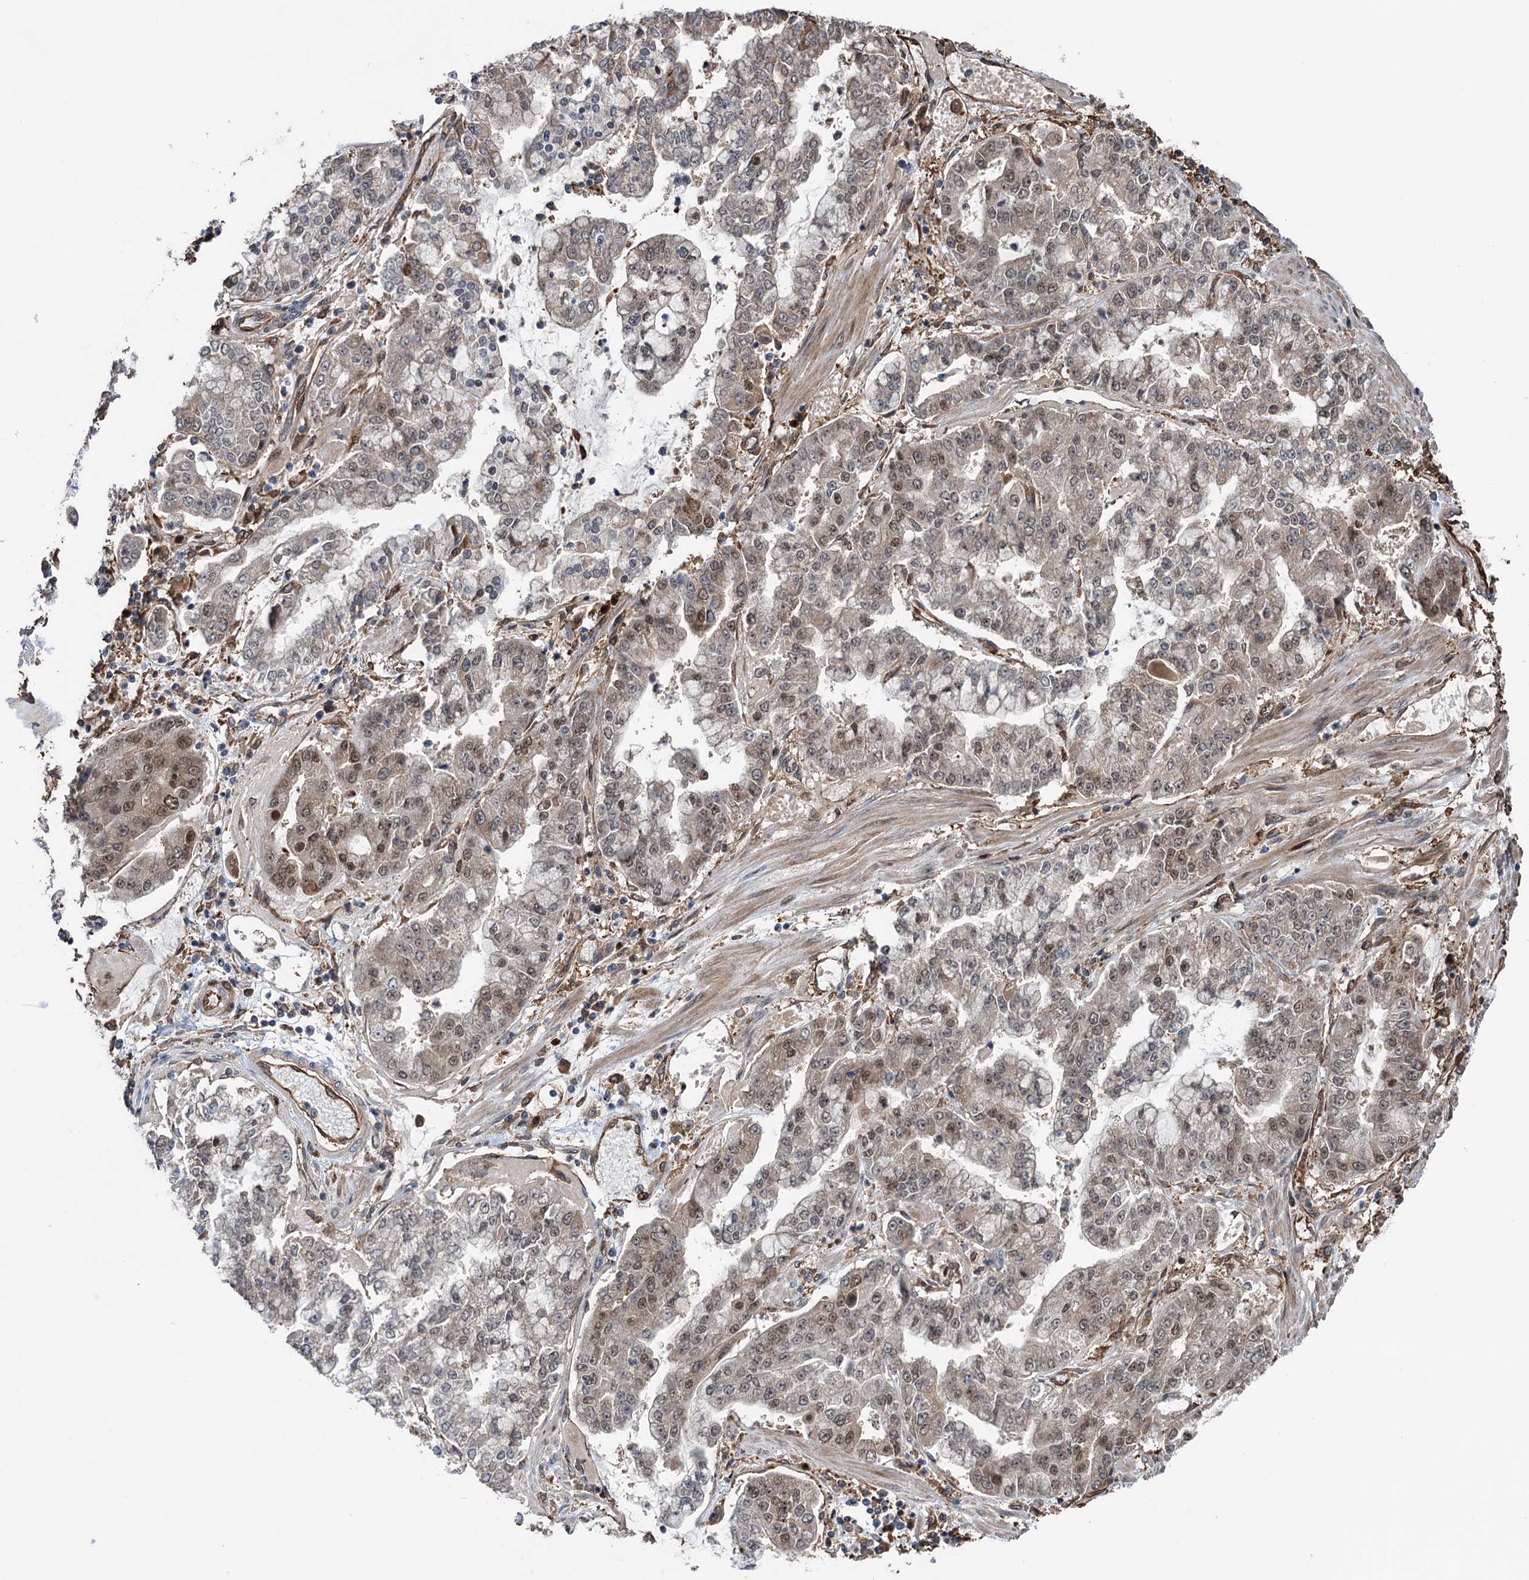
{"staining": {"intensity": "weak", "quantity": ">75%", "location": "cytoplasmic/membranous,nuclear"}, "tissue": "stomach cancer", "cell_type": "Tumor cells", "image_type": "cancer", "snomed": [{"axis": "morphology", "description": "Adenocarcinoma, NOS"}, {"axis": "topography", "description": "Stomach"}], "caption": "Stomach adenocarcinoma stained with a protein marker exhibits weak staining in tumor cells.", "gene": "NCAPD2", "patient": {"sex": "male", "age": 76}}